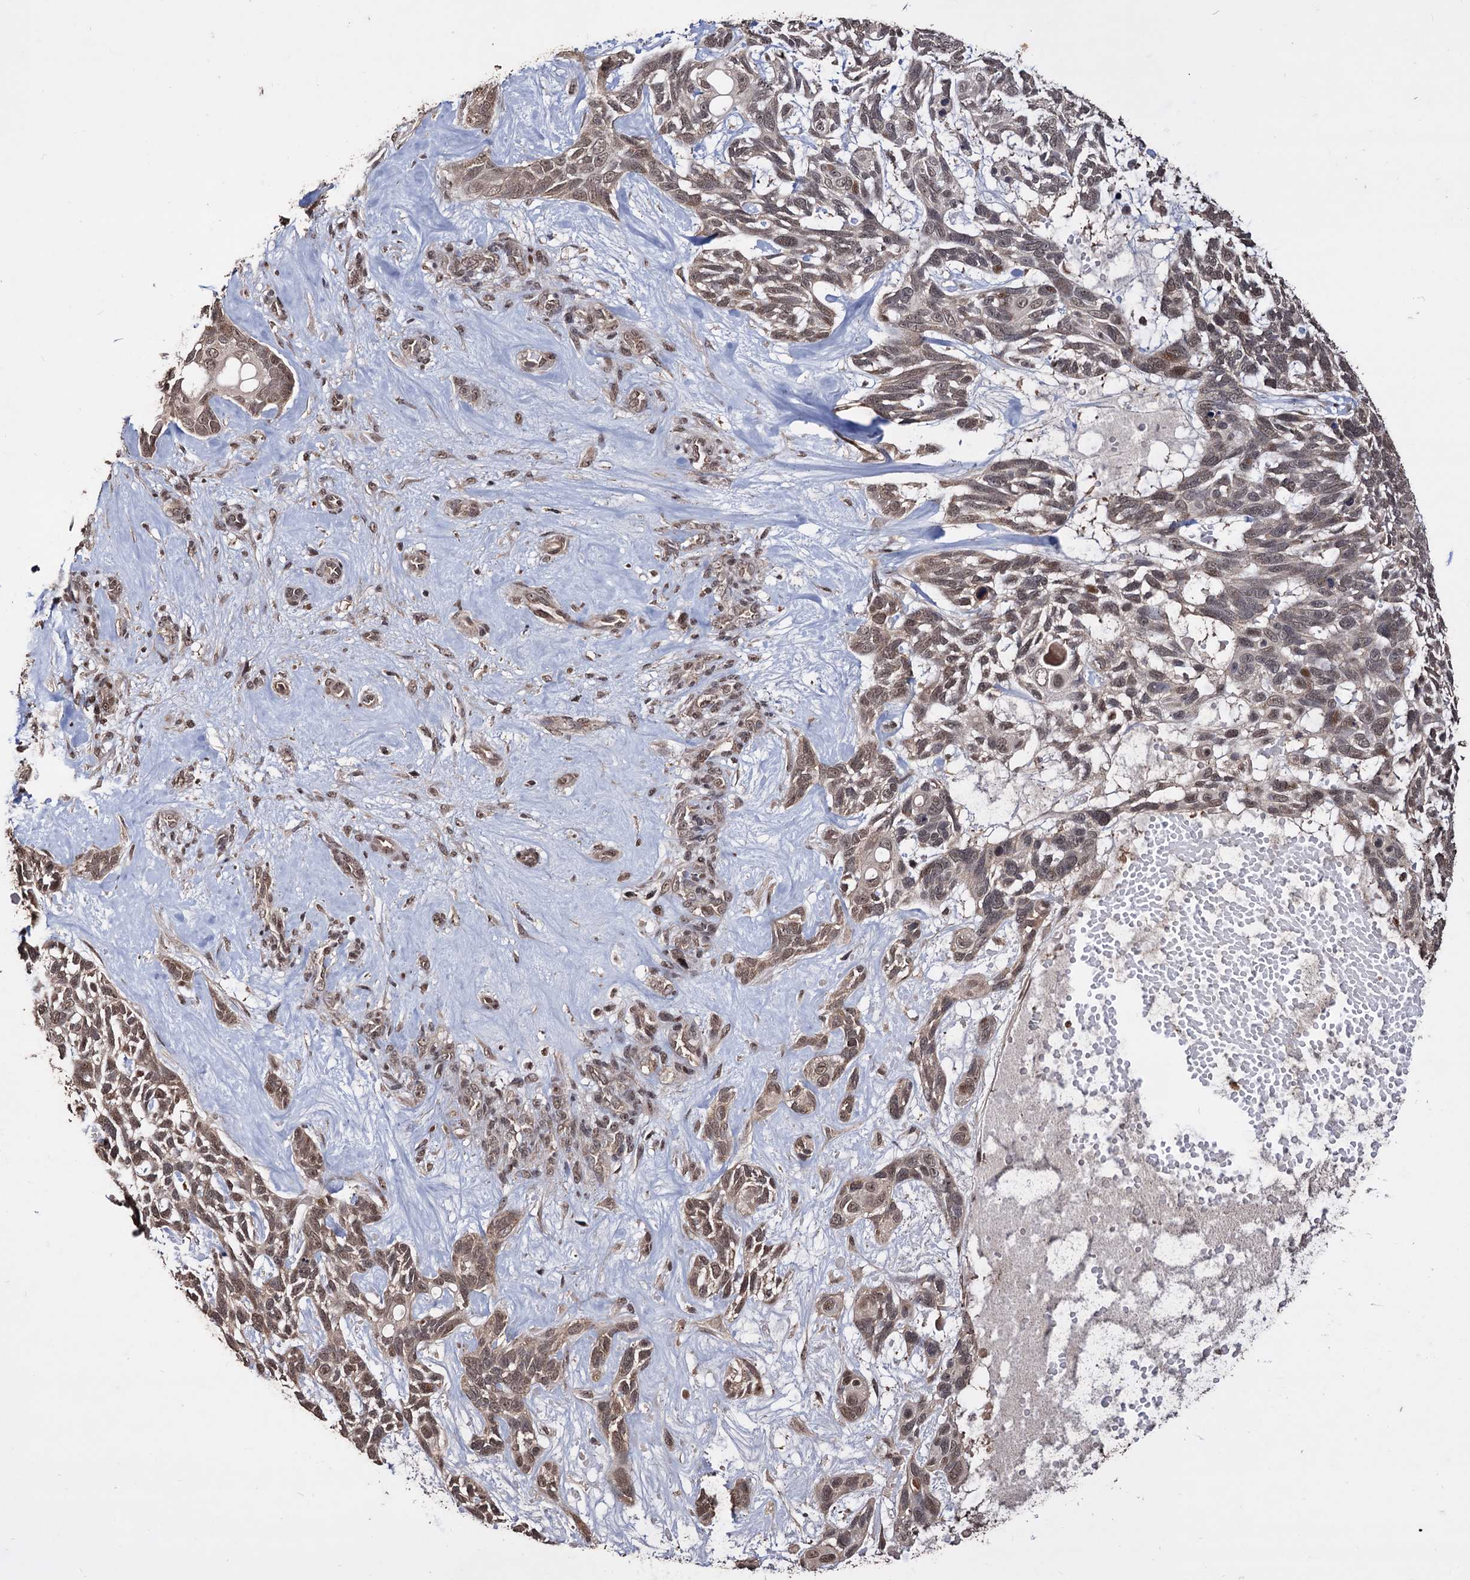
{"staining": {"intensity": "weak", "quantity": "<25%", "location": "nuclear"}, "tissue": "skin cancer", "cell_type": "Tumor cells", "image_type": "cancer", "snomed": [{"axis": "morphology", "description": "Basal cell carcinoma"}, {"axis": "topography", "description": "Skin"}], "caption": "Basal cell carcinoma (skin) was stained to show a protein in brown. There is no significant staining in tumor cells.", "gene": "KLF5", "patient": {"sex": "male", "age": 88}}